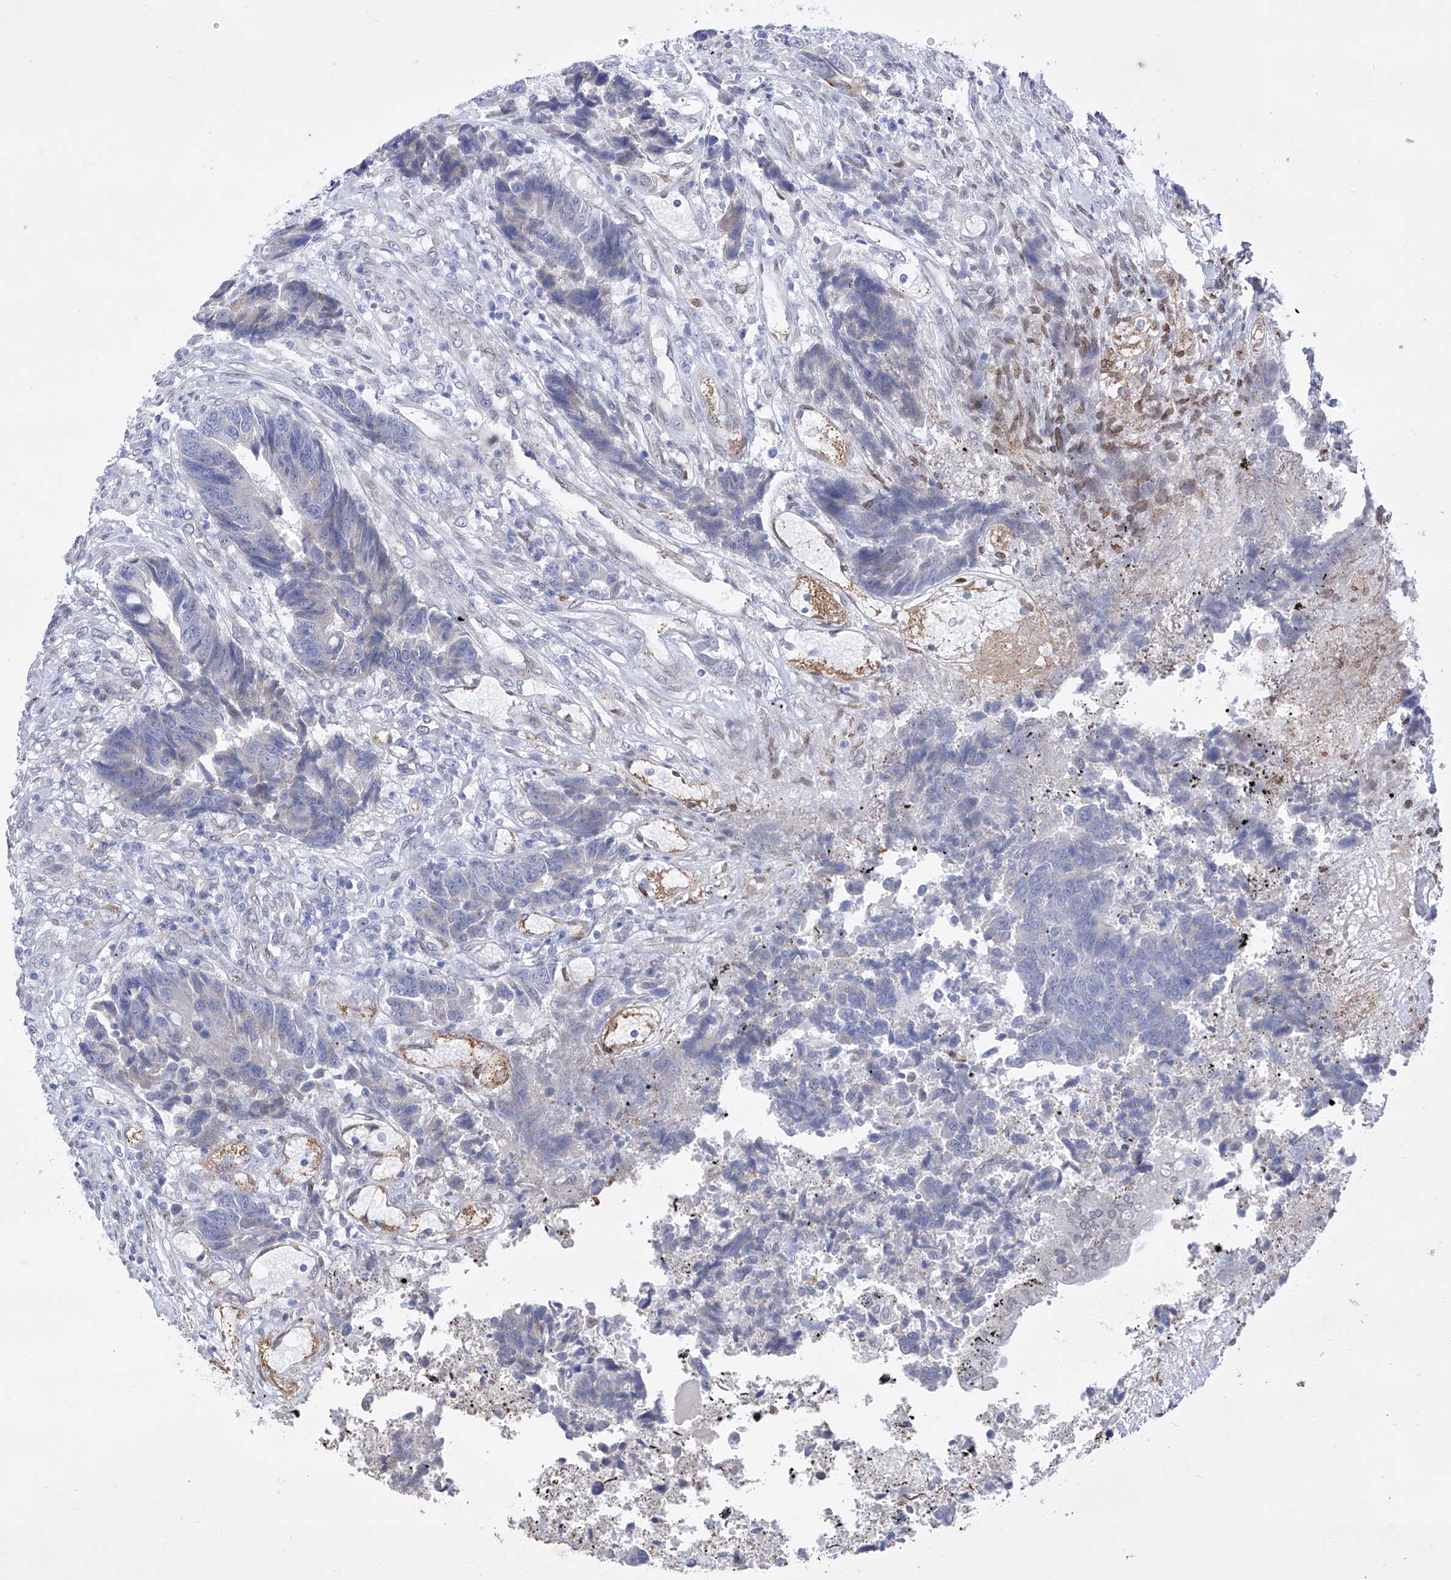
{"staining": {"intensity": "negative", "quantity": "none", "location": "none"}, "tissue": "colorectal cancer", "cell_type": "Tumor cells", "image_type": "cancer", "snomed": [{"axis": "morphology", "description": "Adenocarcinoma, NOS"}, {"axis": "topography", "description": "Rectum"}], "caption": "Human adenocarcinoma (colorectal) stained for a protein using IHC displays no staining in tumor cells.", "gene": "LCLAT1", "patient": {"sex": "male", "age": 84}}